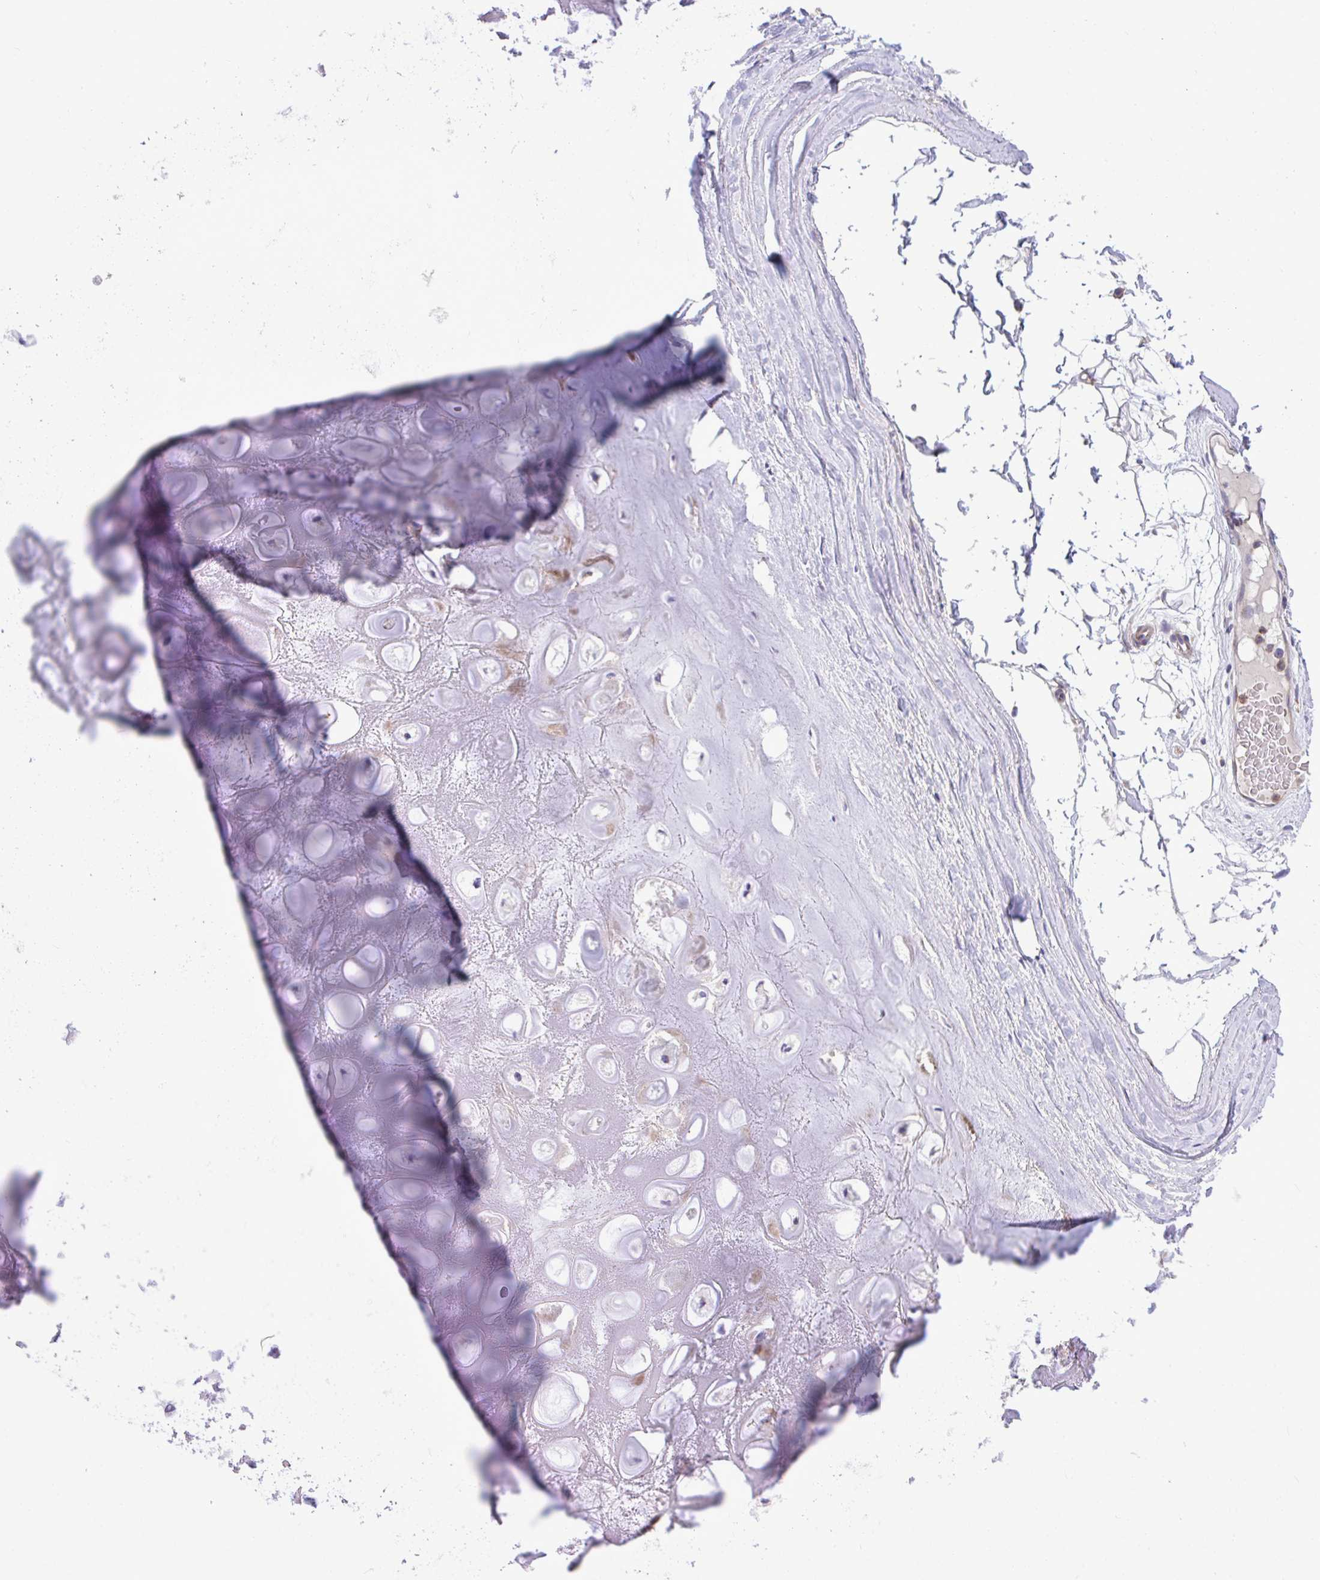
{"staining": {"intensity": "weak", "quantity": "<25%", "location": "cytoplasmic/membranous"}, "tissue": "soft tissue", "cell_type": "Chondrocytes", "image_type": "normal", "snomed": [{"axis": "morphology", "description": "Normal tissue, NOS"}, {"axis": "topography", "description": "Lymph node"}, {"axis": "topography", "description": "Cartilage tissue"}, {"axis": "topography", "description": "Nasopharynx"}], "caption": "Protein analysis of unremarkable soft tissue shows no significant staining in chondrocytes. (DAB (3,3'-diaminobenzidine) immunohistochemistry (IHC) visualized using brightfield microscopy, high magnification).", "gene": "MRPS16", "patient": {"sex": "male", "age": 63}}